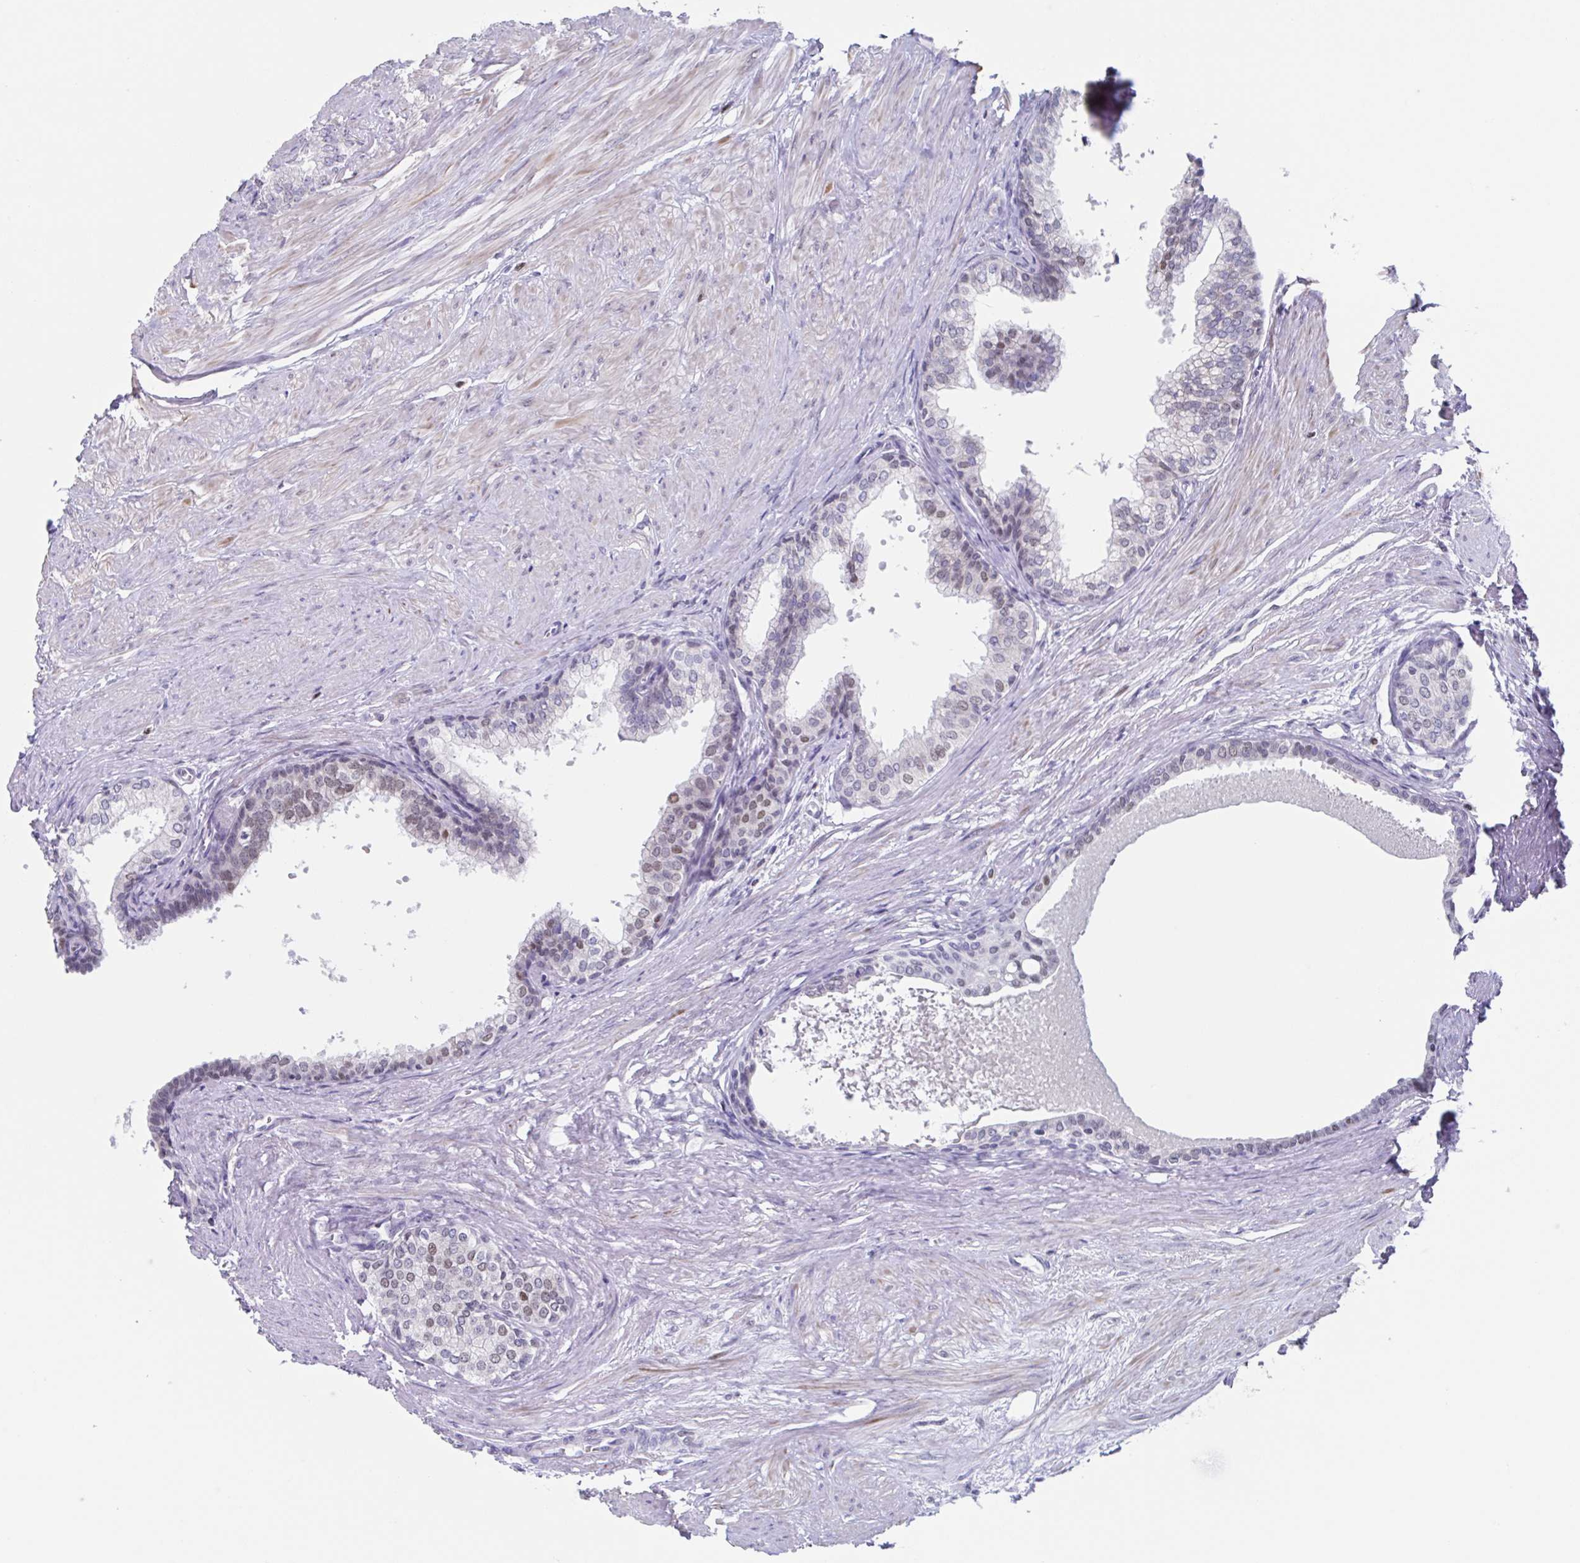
{"staining": {"intensity": "weak", "quantity": "25%-75%", "location": "nuclear"}, "tissue": "prostate", "cell_type": "Glandular cells", "image_type": "normal", "snomed": [{"axis": "morphology", "description": "Normal tissue, NOS"}, {"axis": "topography", "description": "Prostate"}, {"axis": "topography", "description": "Peripheral nerve tissue"}], "caption": "A histopathology image of human prostate stained for a protein shows weak nuclear brown staining in glandular cells.", "gene": "PBOV1", "patient": {"sex": "male", "age": 55}}